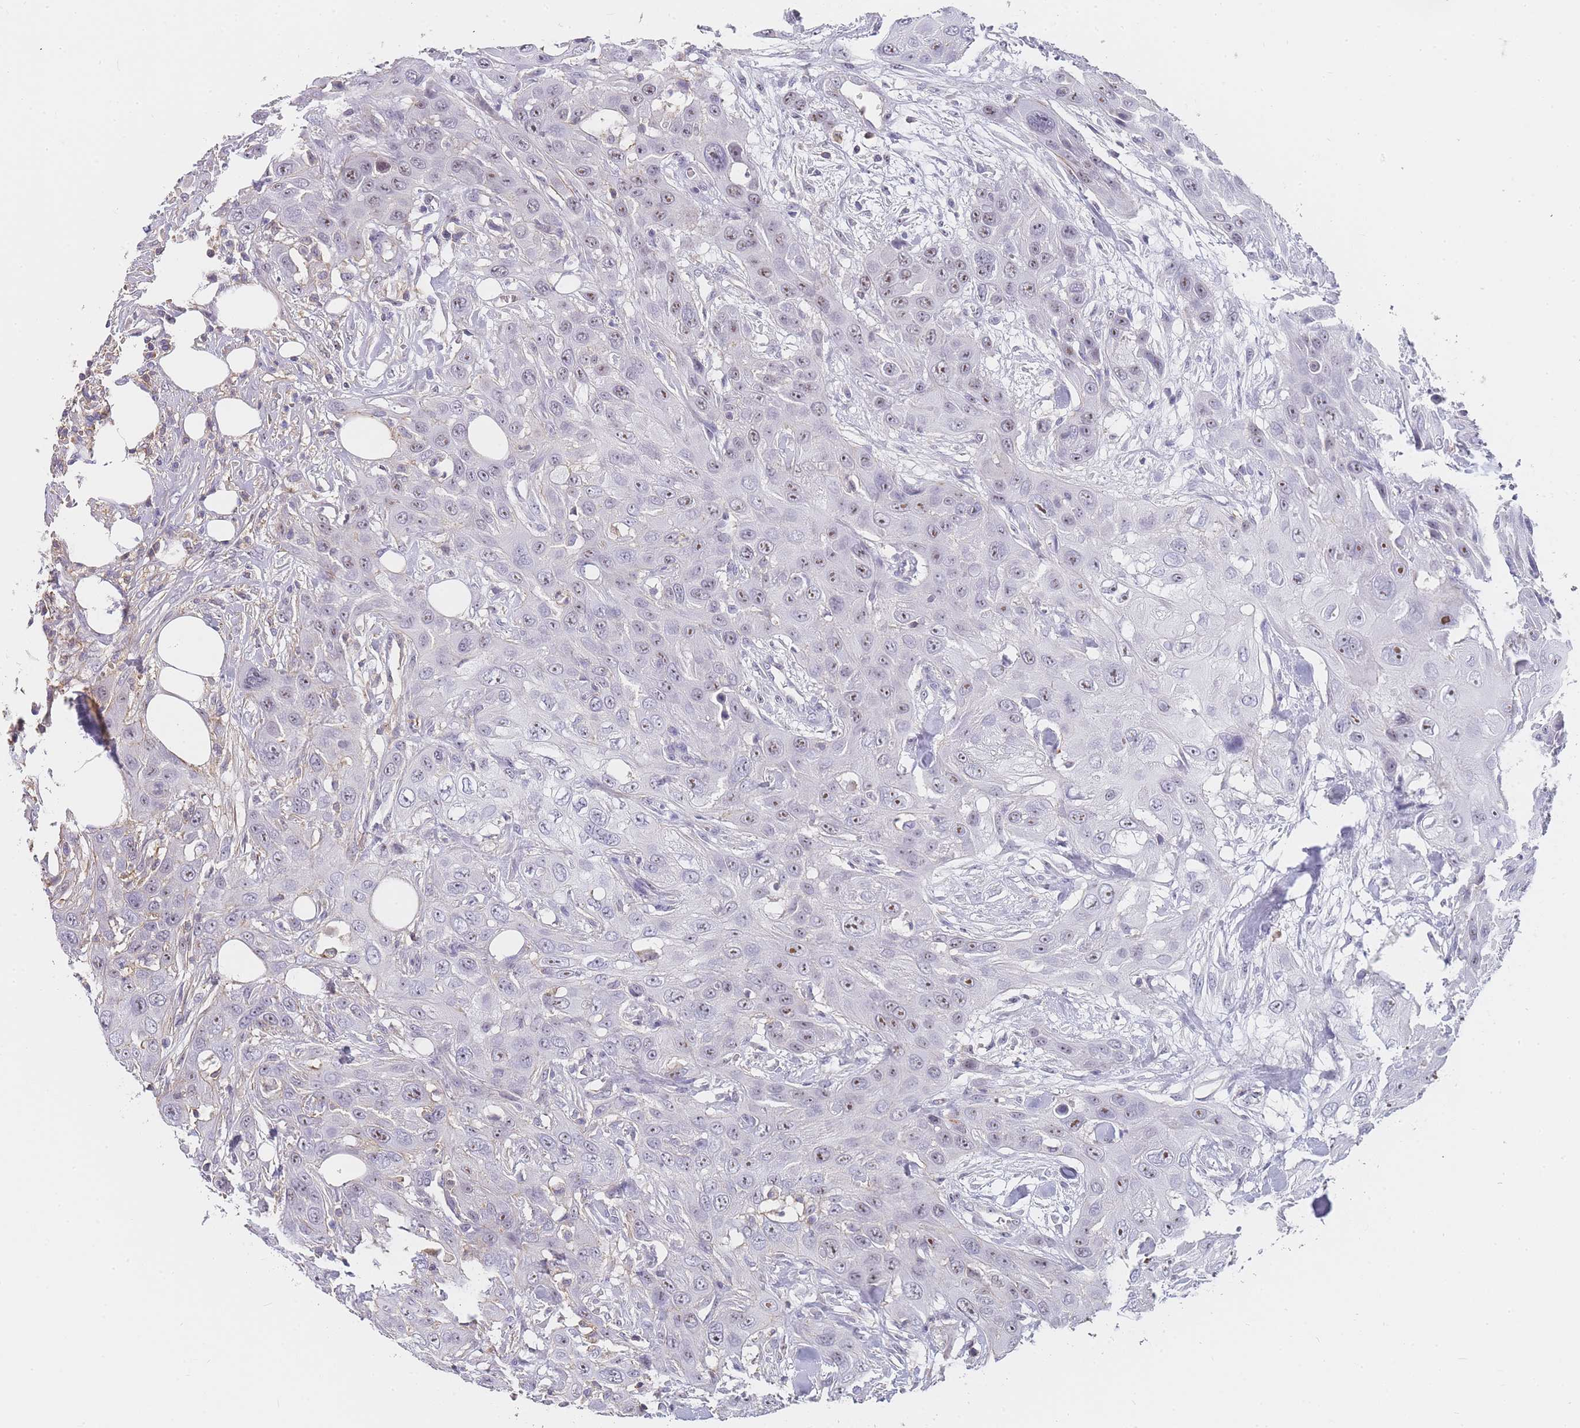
{"staining": {"intensity": "moderate", "quantity": ">75%", "location": "nuclear"}, "tissue": "head and neck cancer", "cell_type": "Tumor cells", "image_type": "cancer", "snomed": [{"axis": "morphology", "description": "Squamous cell carcinoma, NOS"}, {"axis": "topography", "description": "Head-Neck"}], "caption": "This is an image of immunohistochemistry (IHC) staining of head and neck squamous cell carcinoma, which shows moderate expression in the nuclear of tumor cells.", "gene": "NOP14", "patient": {"sex": "male", "age": 81}}